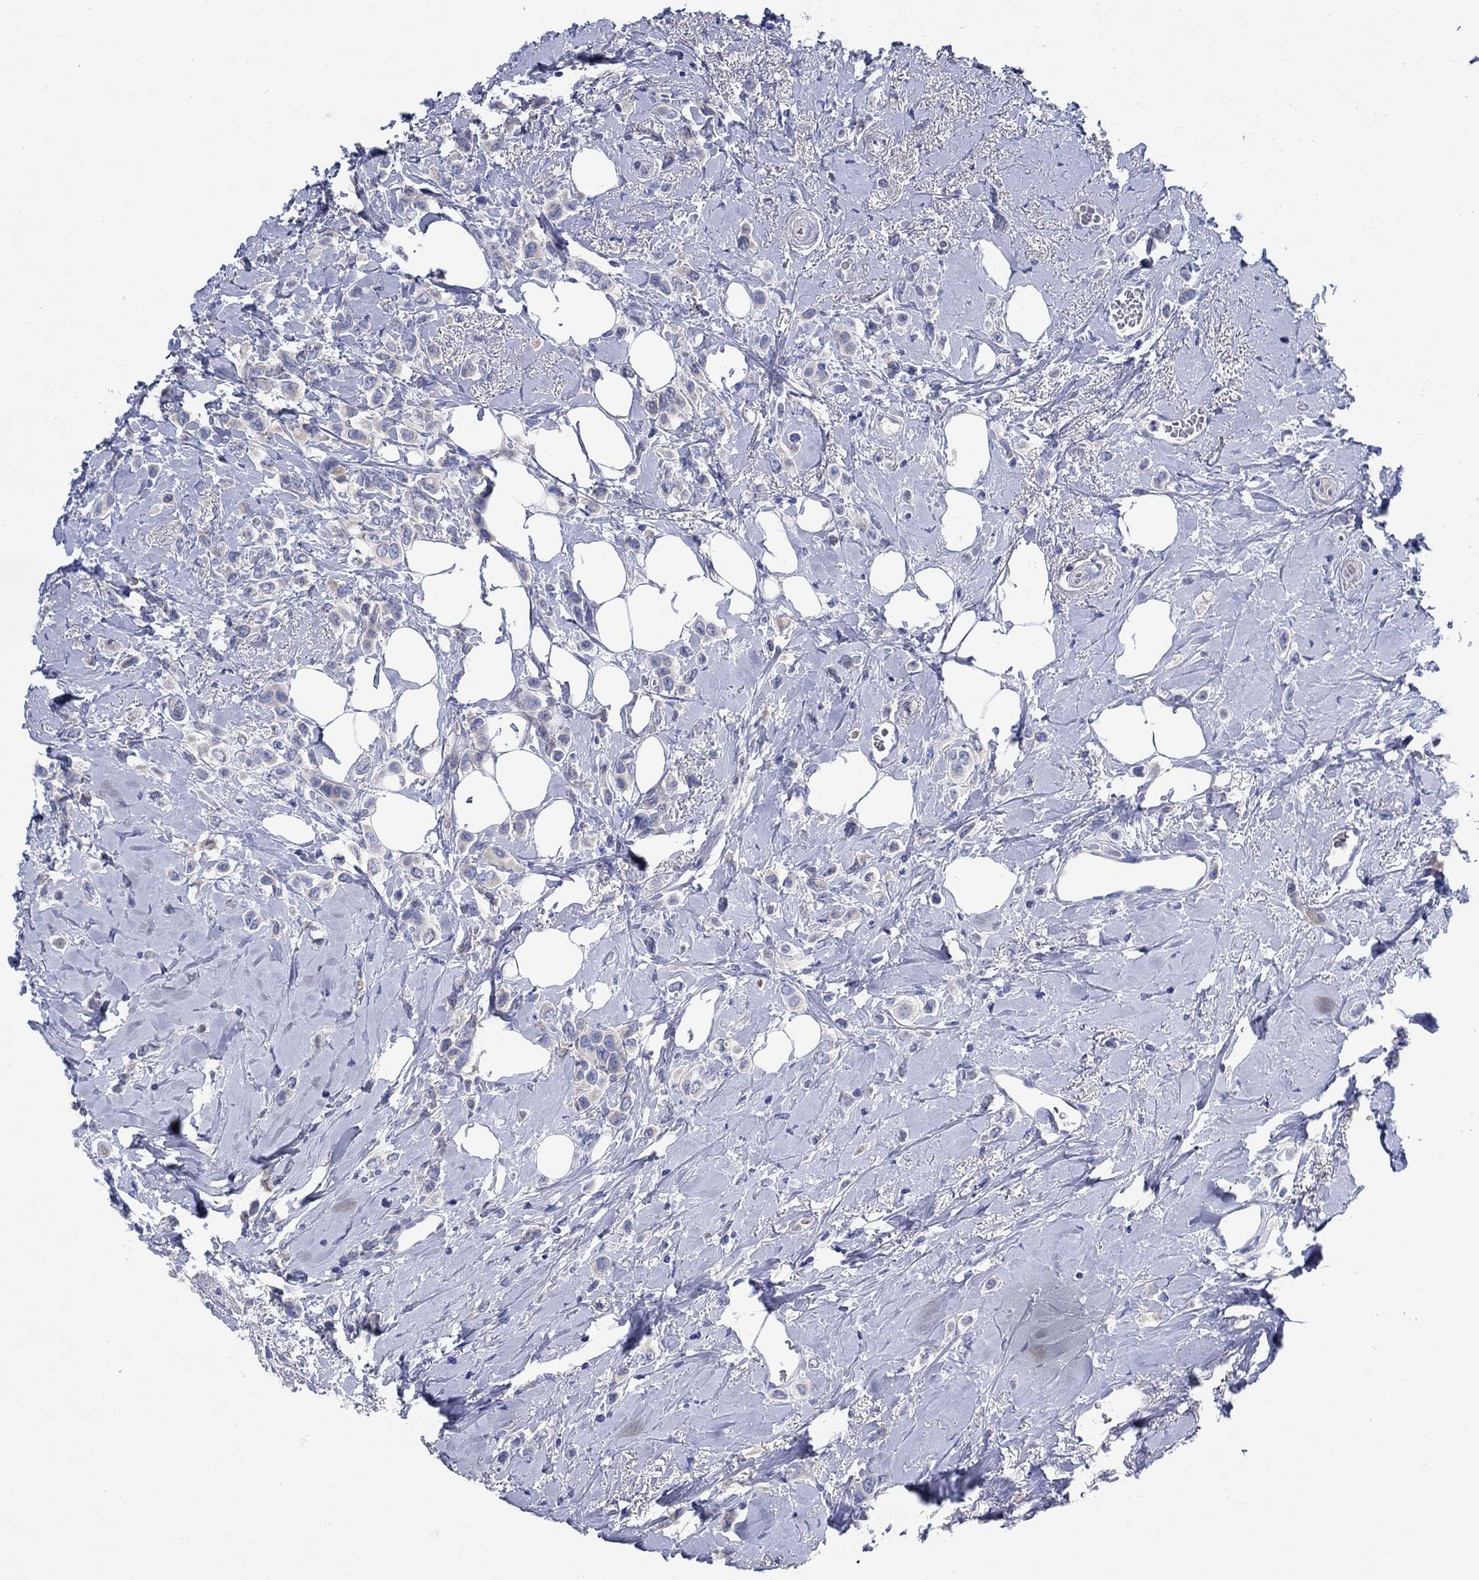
{"staining": {"intensity": "negative", "quantity": "none", "location": "none"}, "tissue": "breast cancer", "cell_type": "Tumor cells", "image_type": "cancer", "snomed": [{"axis": "morphology", "description": "Lobular carcinoma"}, {"axis": "topography", "description": "Breast"}], "caption": "Immunohistochemistry (IHC) photomicrograph of human breast lobular carcinoma stained for a protein (brown), which shows no staining in tumor cells.", "gene": "TRIM16", "patient": {"sex": "female", "age": 66}}